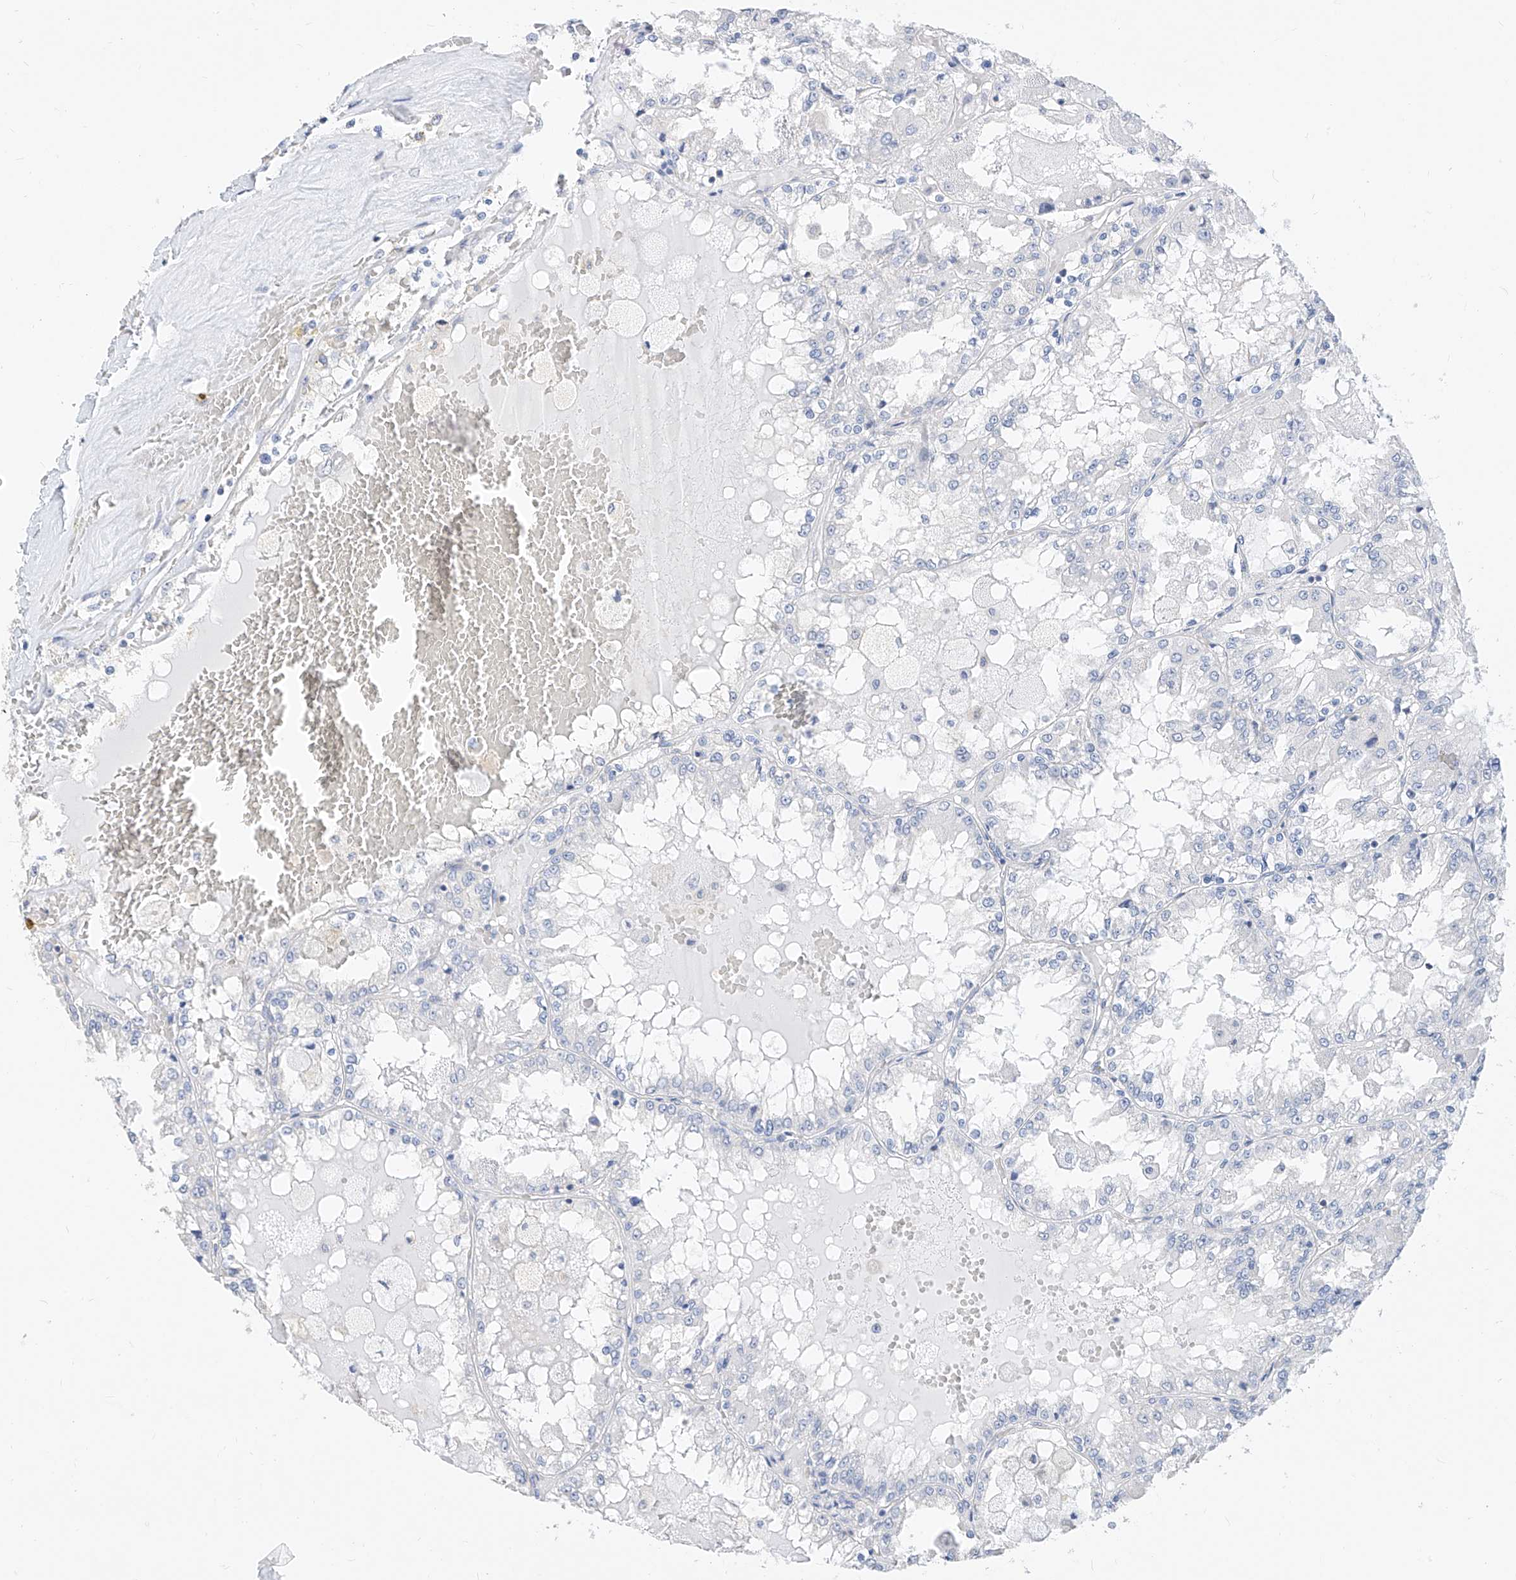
{"staining": {"intensity": "negative", "quantity": "none", "location": "none"}, "tissue": "renal cancer", "cell_type": "Tumor cells", "image_type": "cancer", "snomed": [{"axis": "morphology", "description": "Adenocarcinoma, NOS"}, {"axis": "topography", "description": "Kidney"}], "caption": "A histopathology image of renal adenocarcinoma stained for a protein exhibits no brown staining in tumor cells.", "gene": "ZZEF1", "patient": {"sex": "female", "age": 56}}